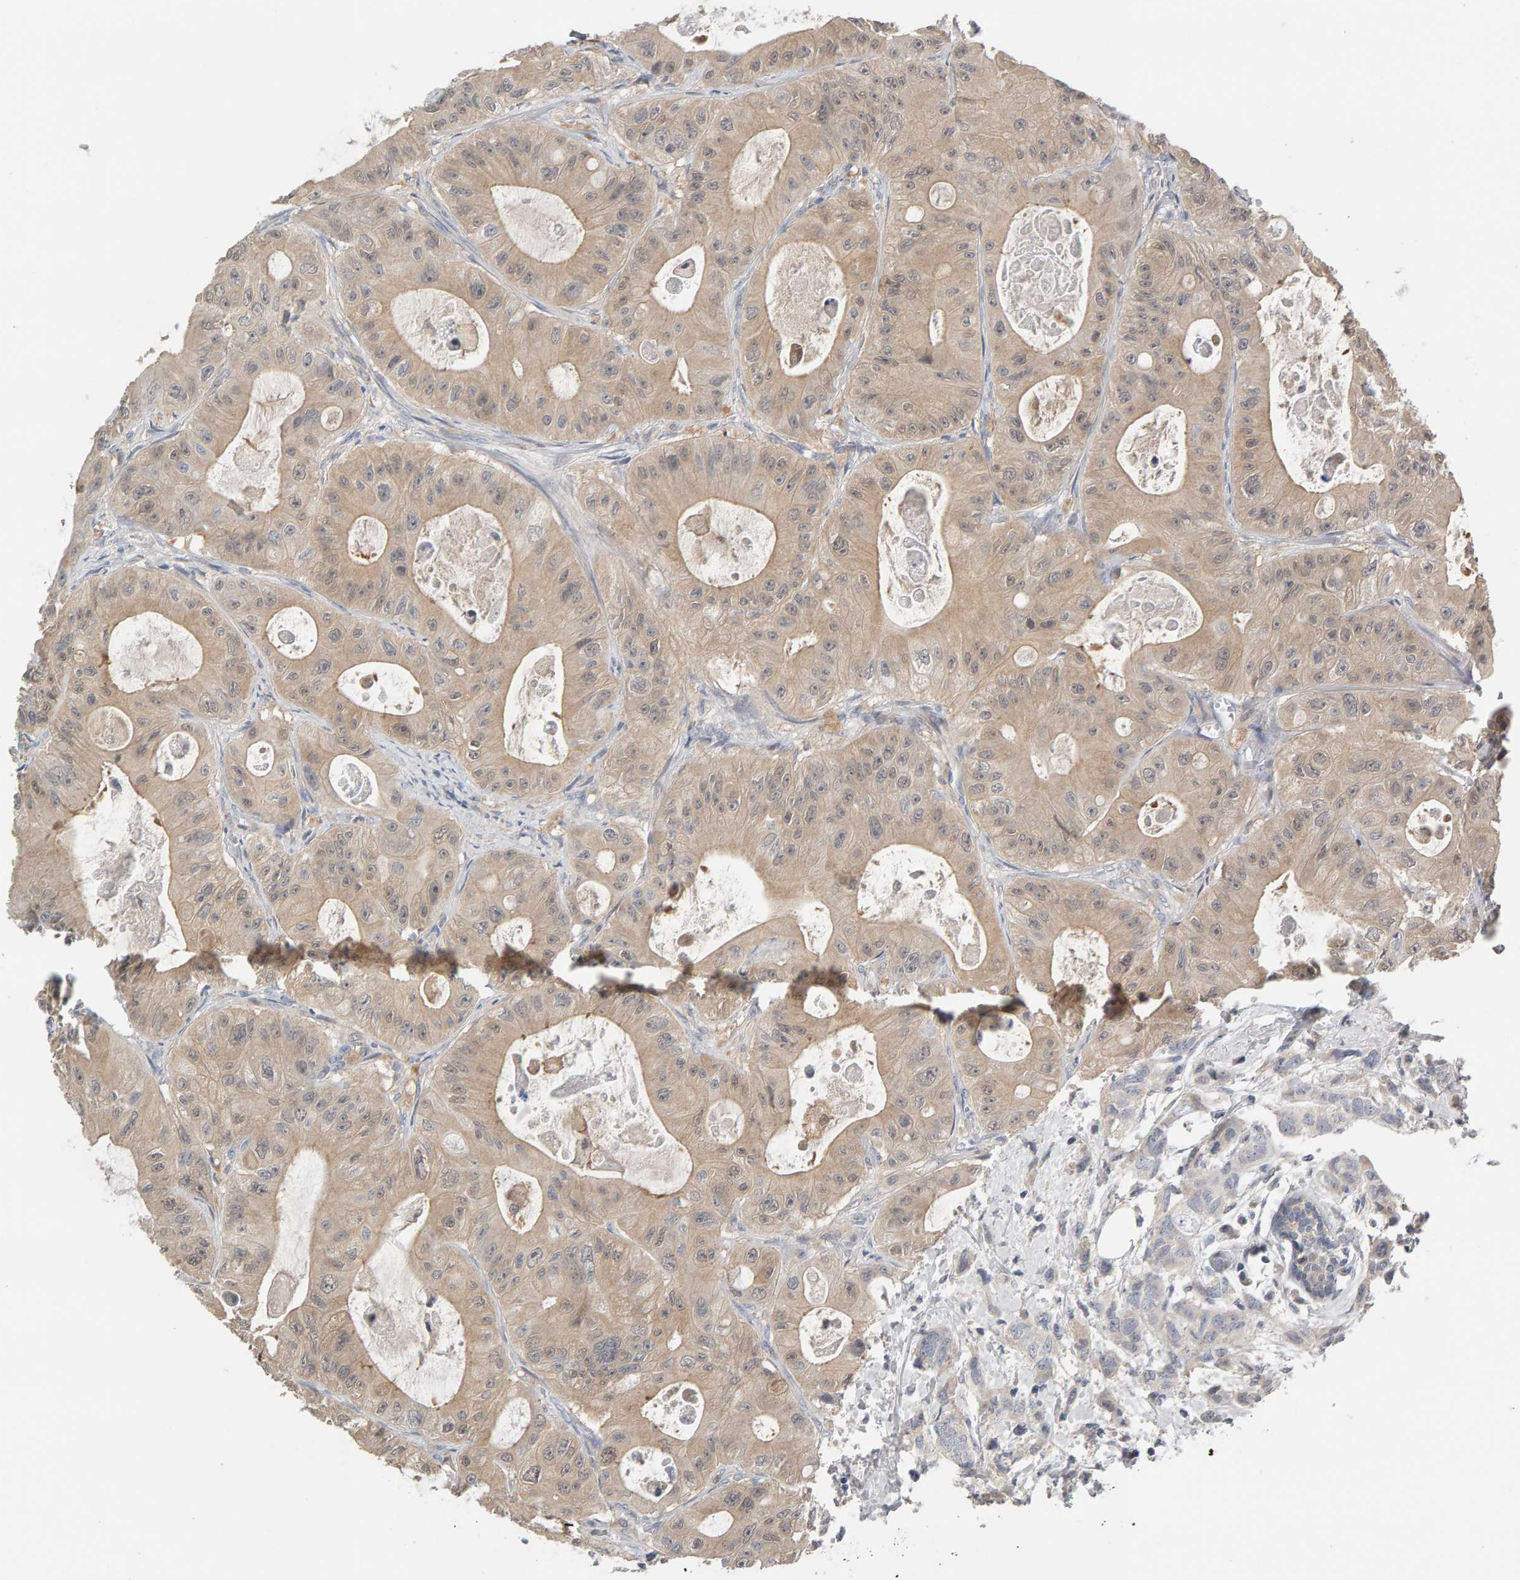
{"staining": {"intensity": "weak", "quantity": ">75%", "location": "cytoplasmic/membranous"}, "tissue": "colorectal cancer", "cell_type": "Tumor cells", "image_type": "cancer", "snomed": [{"axis": "morphology", "description": "Adenocarcinoma, NOS"}, {"axis": "topography", "description": "Colon"}], "caption": "Tumor cells display low levels of weak cytoplasmic/membranous staining in about >75% of cells in colorectal adenocarcinoma.", "gene": "GFUS", "patient": {"sex": "female", "age": 46}}